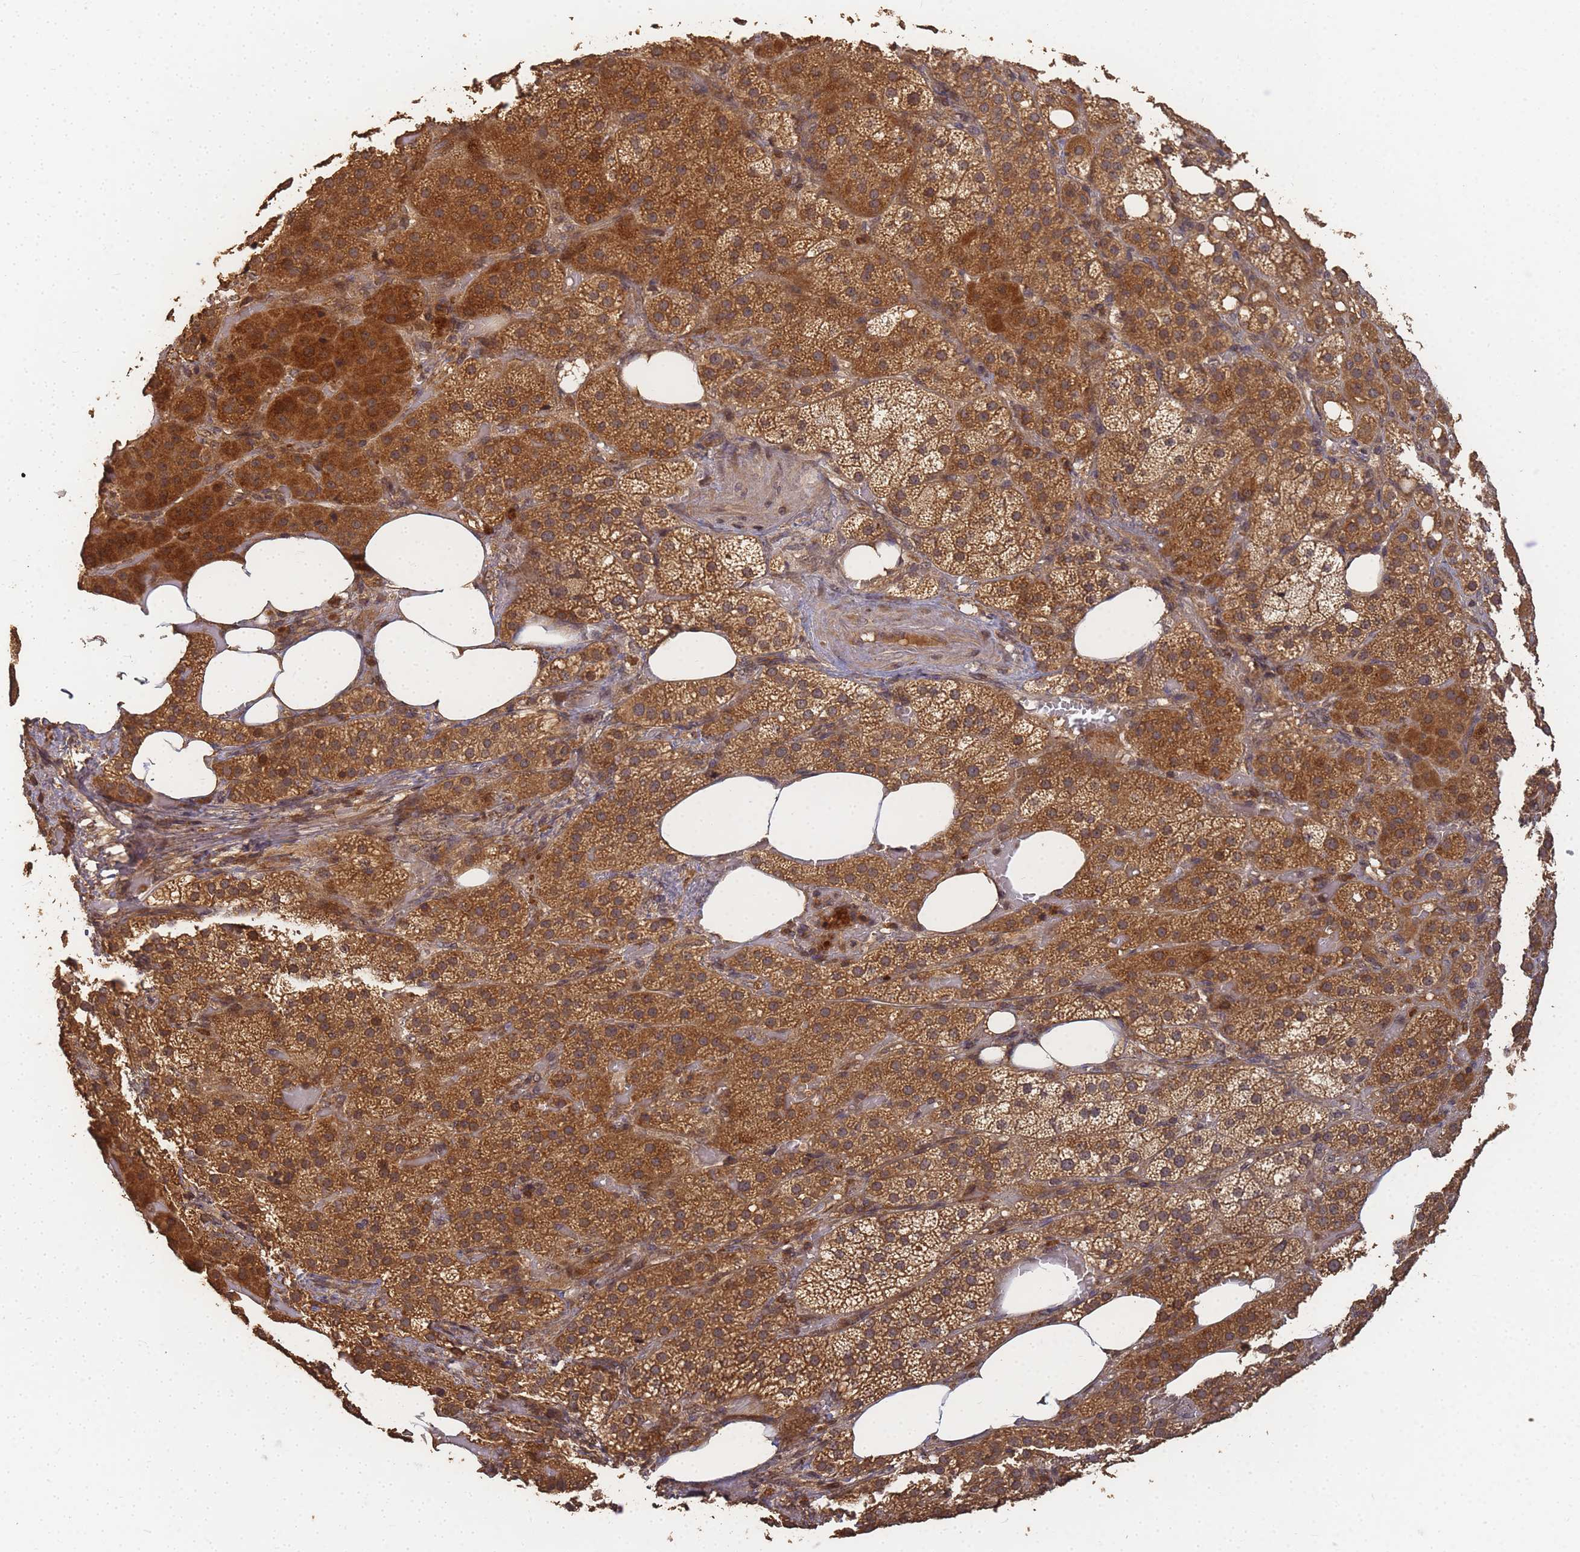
{"staining": {"intensity": "moderate", "quantity": ">75%", "location": "cytoplasmic/membranous"}, "tissue": "adrenal gland", "cell_type": "Glandular cells", "image_type": "normal", "snomed": [{"axis": "morphology", "description": "Normal tissue, NOS"}, {"axis": "topography", "description": "Adrenal gland"}], "caption": "Normal adrenal gland displays moderate cytoplasmic/membranous staining in about >75% of glandular cells.", "gene": "ALKBH1", "patient": {"sex": "female", "age": 59}}